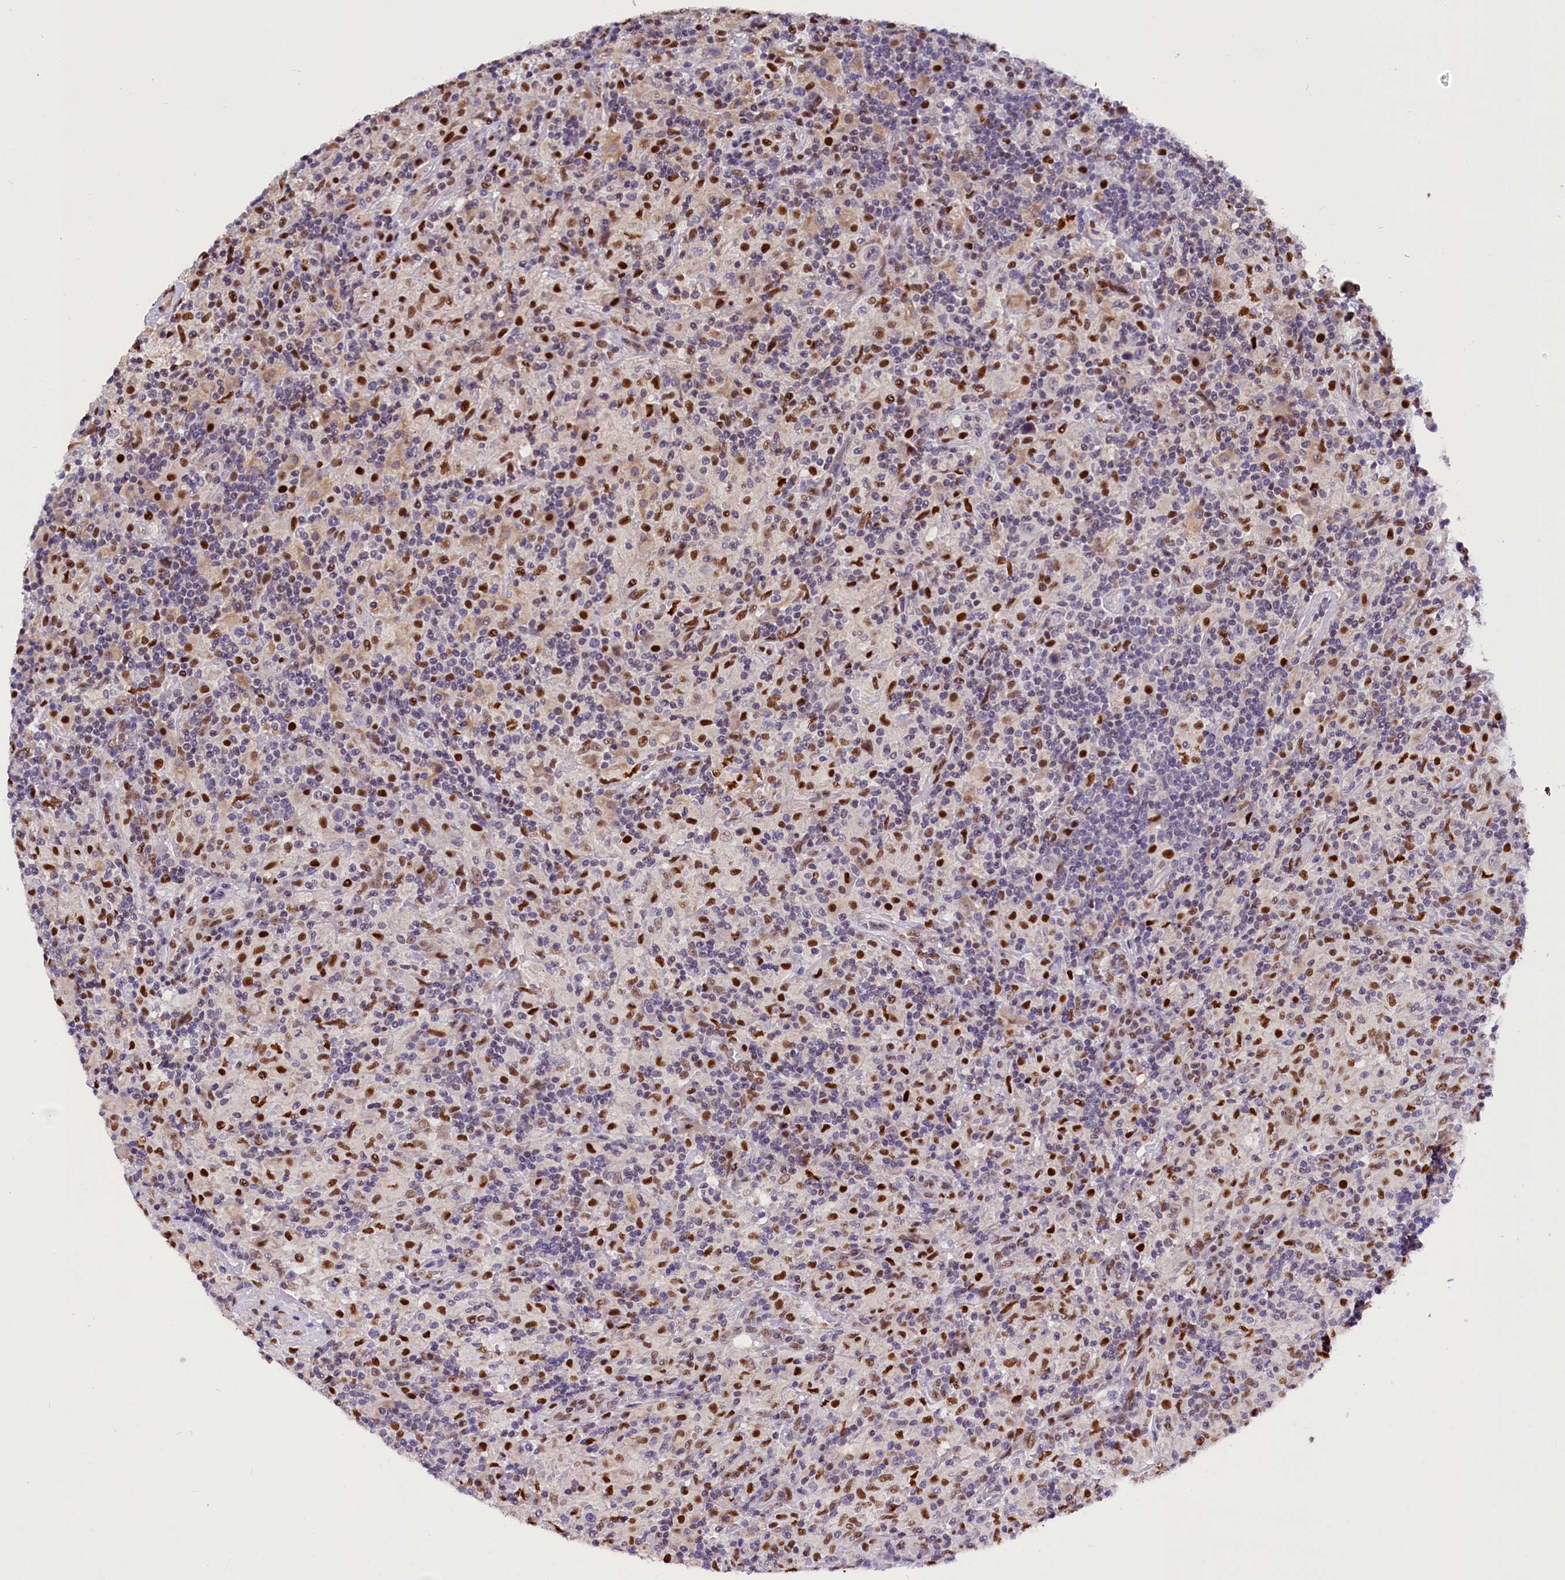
{"staining": {"intensity": "negative", "quantity": "none", "location": "none"}, "tissue": "lymphoma", "cell_type": "Tumor cells", "image_type": "cancer", "snomed": [{"axis": "morphology", "description": "Hodgkin's disease, NOS"}, {"axis": "topography", "description": "Lymph node"}], "caption": "A micrograph of human lymphoma is negative for staining in tumor cells. (IHC, brightfield microscopy, high magnification).", "gene": "BTBD9", "patient": {"sex": "male", "age": 70}}